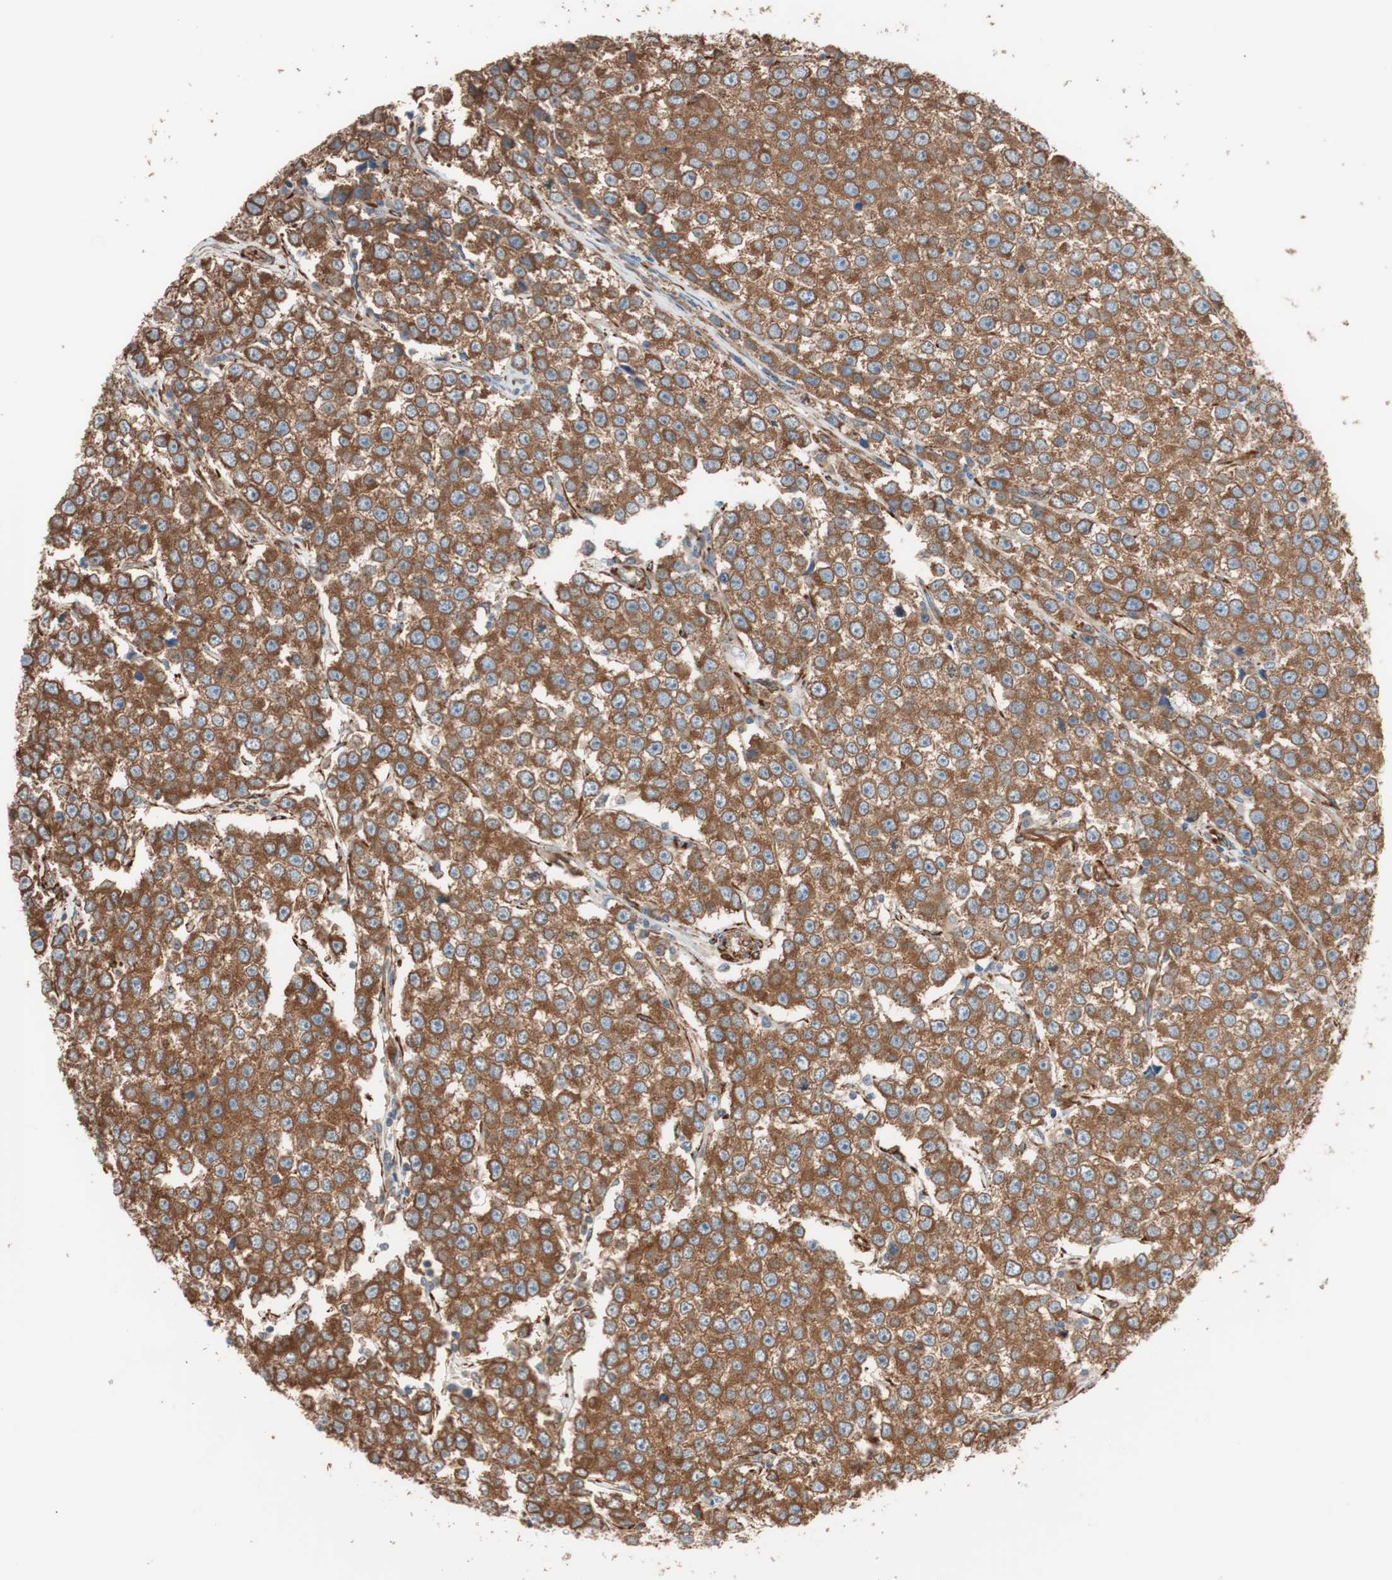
{"staining": {"intensity": "moderate", "quantity": ">75%", "location": "cytoplasmic/membranous"}, "tissue": "testis cancer", "cell_type": "Tumor cells", "image_type": "cancer", "snomed": [{"axis": "morphology", "description": "Seminoma, NOS"}, {"axis": "morphology", "description": "Carcinoma, Embryonal, NOS"}, {"axis": "topography", "description": "Testis"}], "caption": "Approximately >75% of tumor cells in testis cancer display moderate cytoplasmic/membranous protein expression as visualized by brown immunohistochemical staining.", "gene": "GPSM2", "patient": {"sex": "male", "age": 52}}